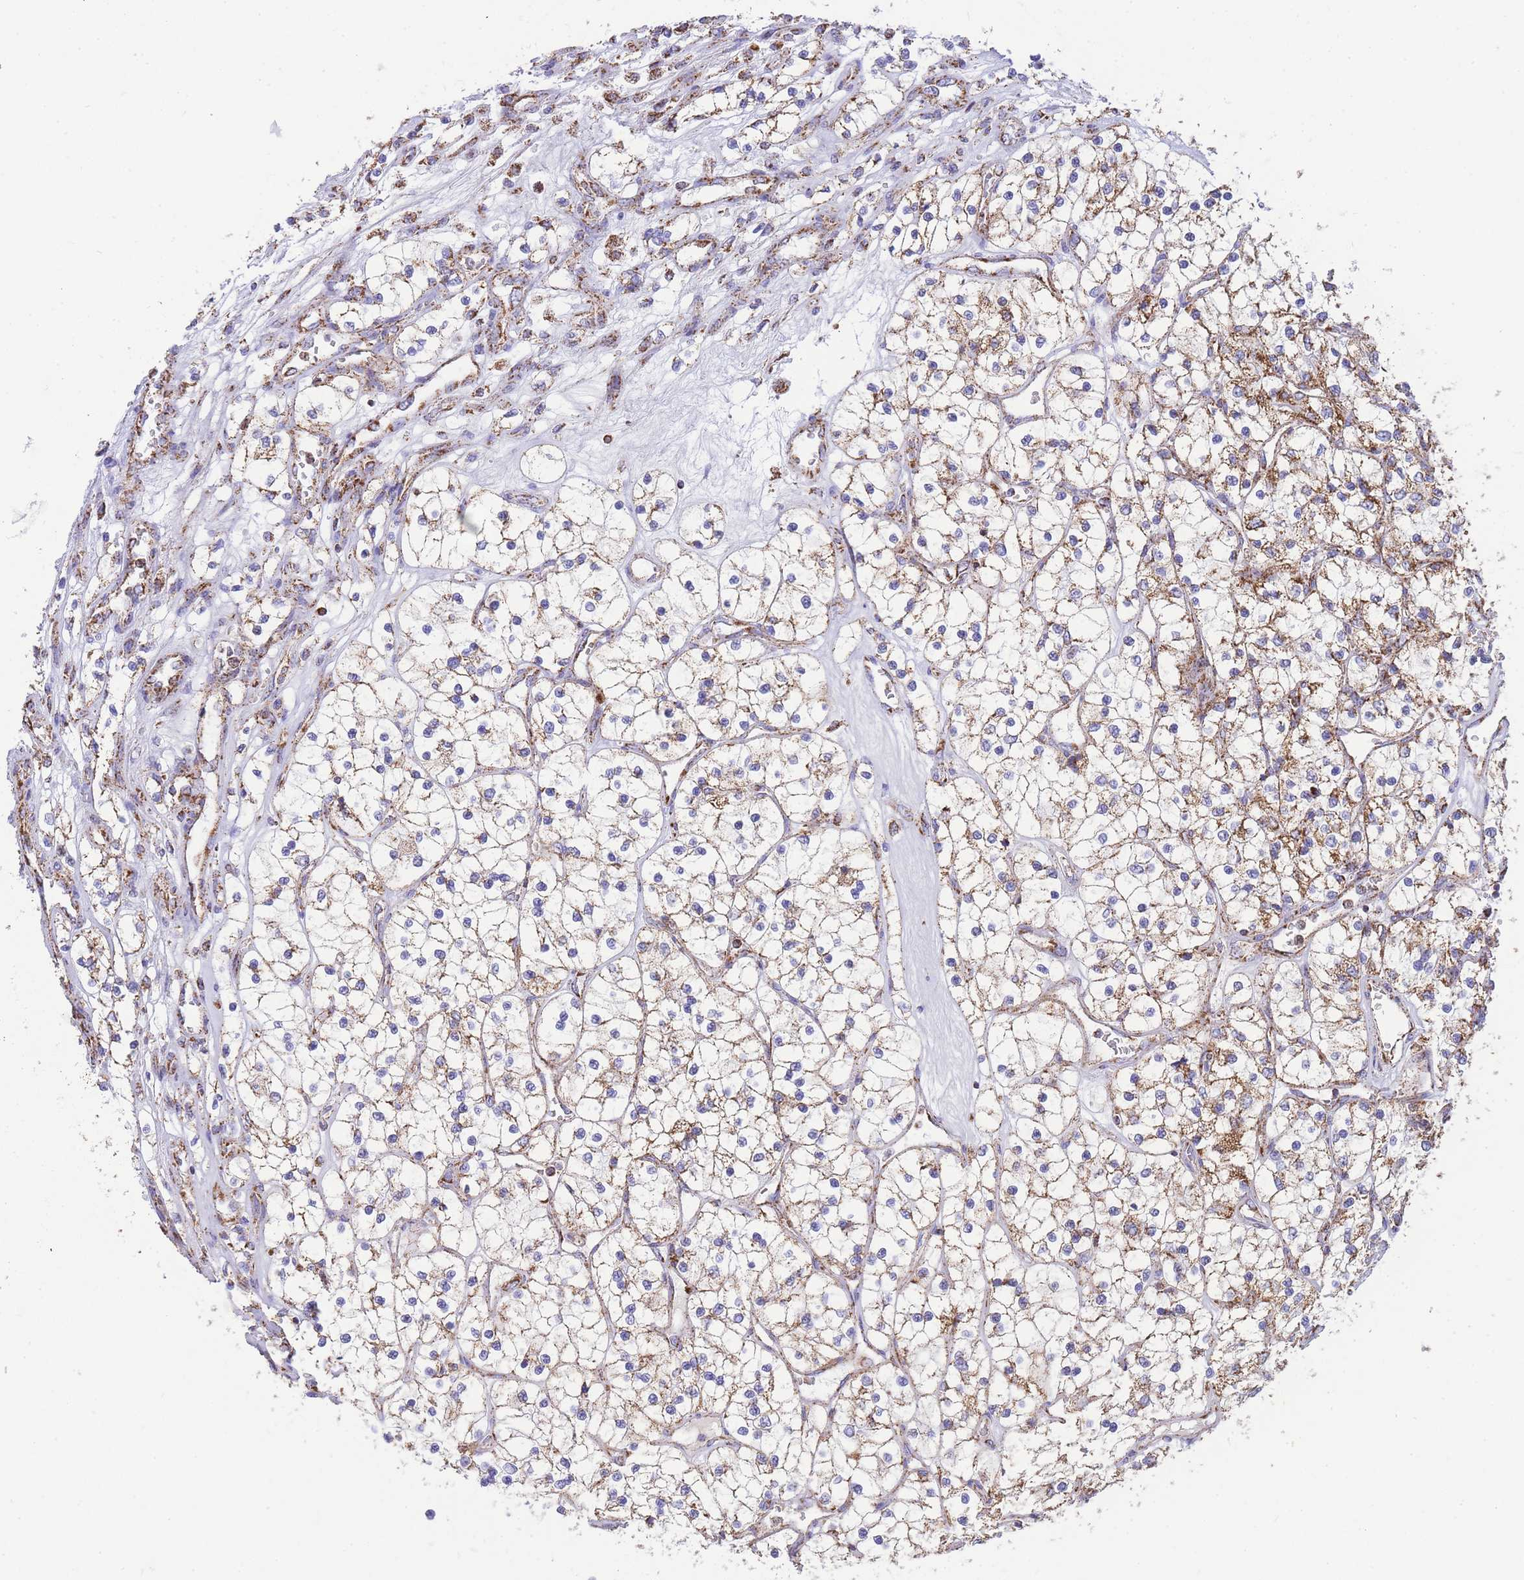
{"staining": {"intensity": "moderate", "quantity": ">75%", "location": "cytoplasmic/membranous"}, "tissue": "renal cancer", "cell_type": "Tumor cells", "image_type": "cancer", "snomed": [{"axis": "morphology", "description": "Adenocarcinoma, NOS"}, {"axis": "topography", "description": "Kidney"}], "caption": "Human renal adenocarcinoma stained with a protein marker demonstrates moderate staining in tumor cells.", "gene": "GSTM1", "patient": {"sex": "female", "age": 69}}